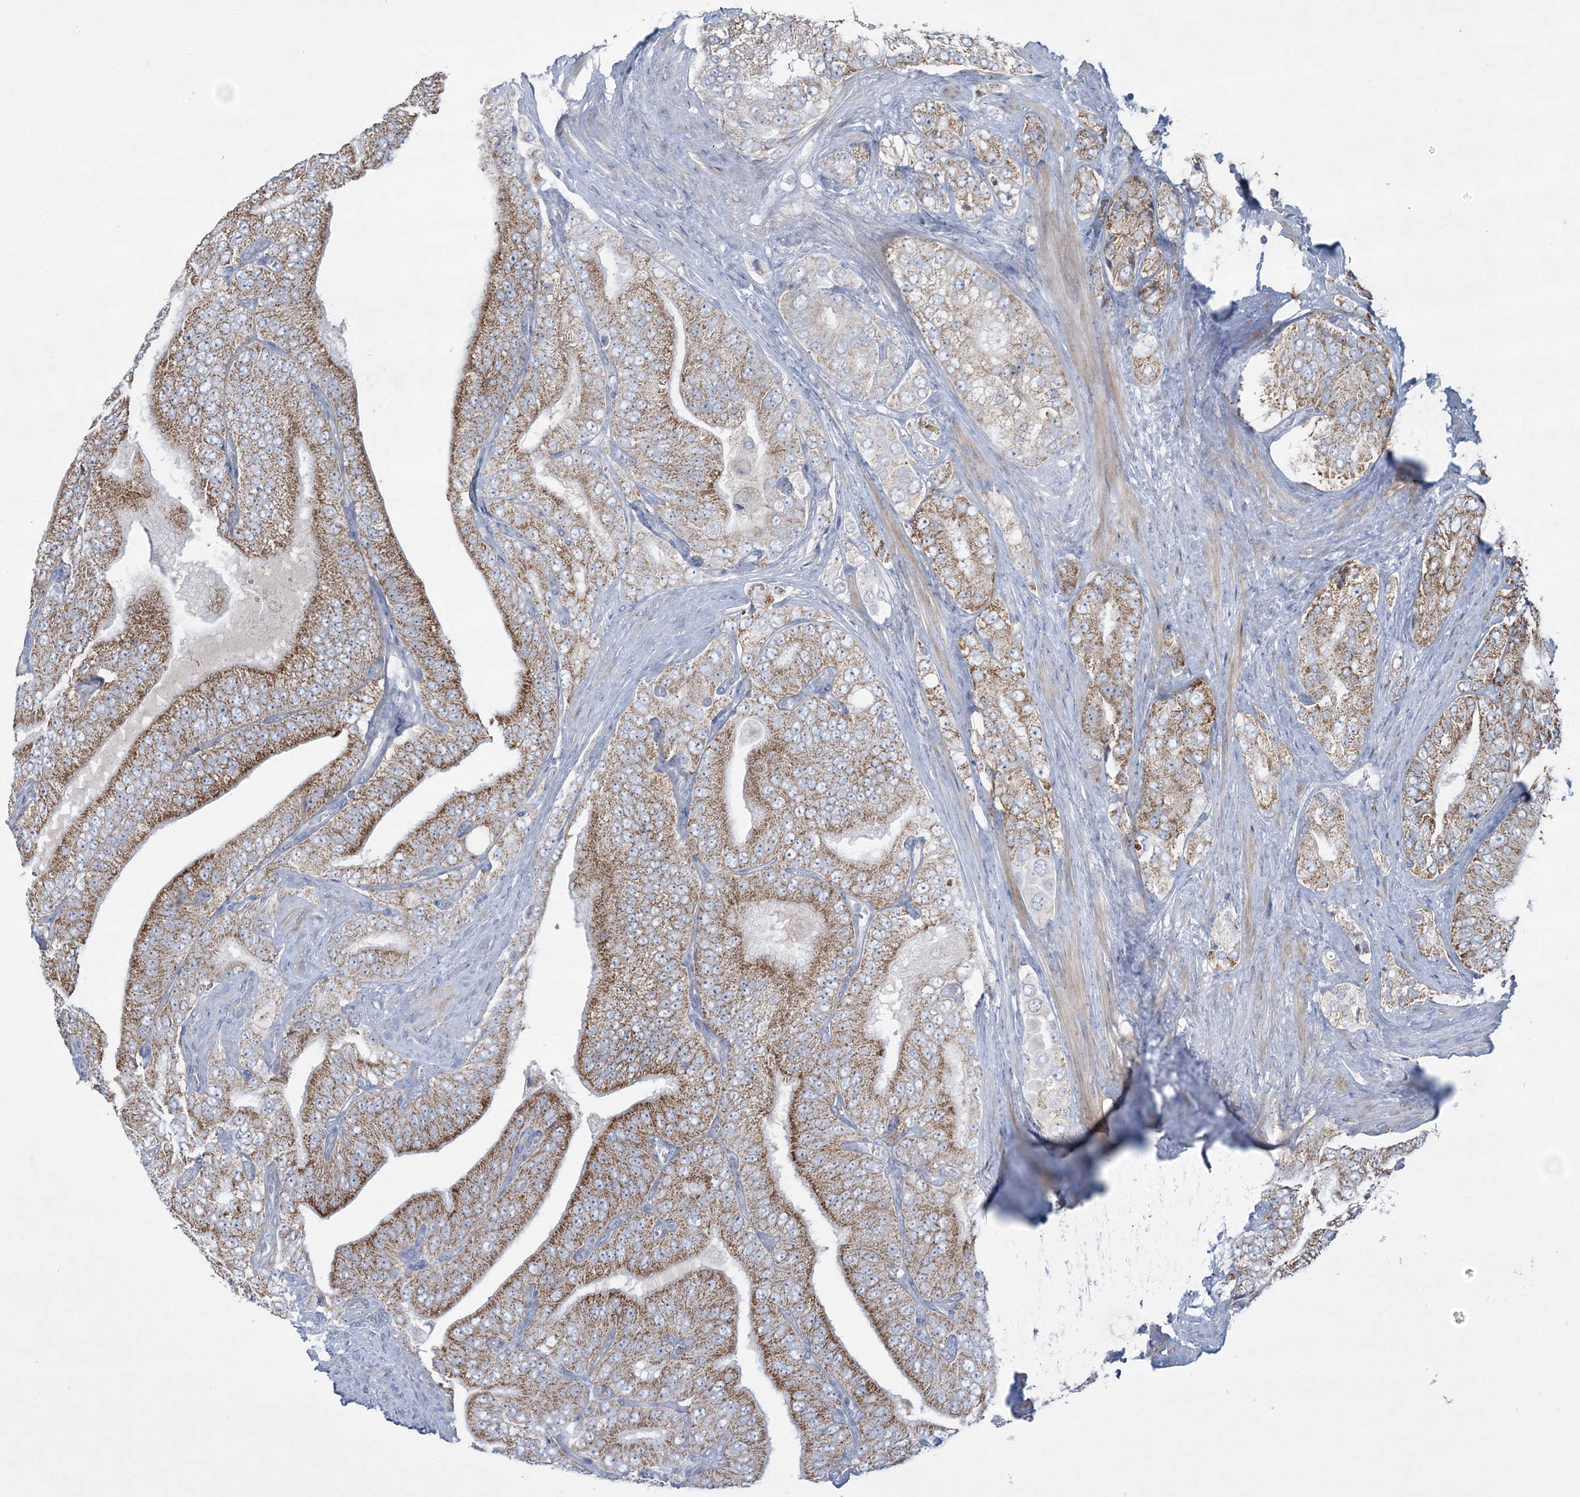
{"staining": {"intensity": "moderate", "quantity": ">75%", "location": "cytoplasmic/membranous"}, "tissue": "prostate cancer", "cell_type": "Tumor cells", "image_type": "cancer", "snomed": [{"axis": "morphology", "description": "Adenocarcinoma, High grade"}, {"axis": "topography", "description": "Prostate"}], "caption": "High-grade adenocarcinoma (prostate) tissue demonstrates moderate cytoplasmic/membranous staining in about >75% of tumor cells, visualized by immunohistochemistry. Using DAB (3,3'-diaminobenzidine) (brown) and hematoxylin (blue) stains, captured at high magnification using brightfield microscopy.", "gene": "TBC1D7", "patient": {"sex": "male", "age": 58}}